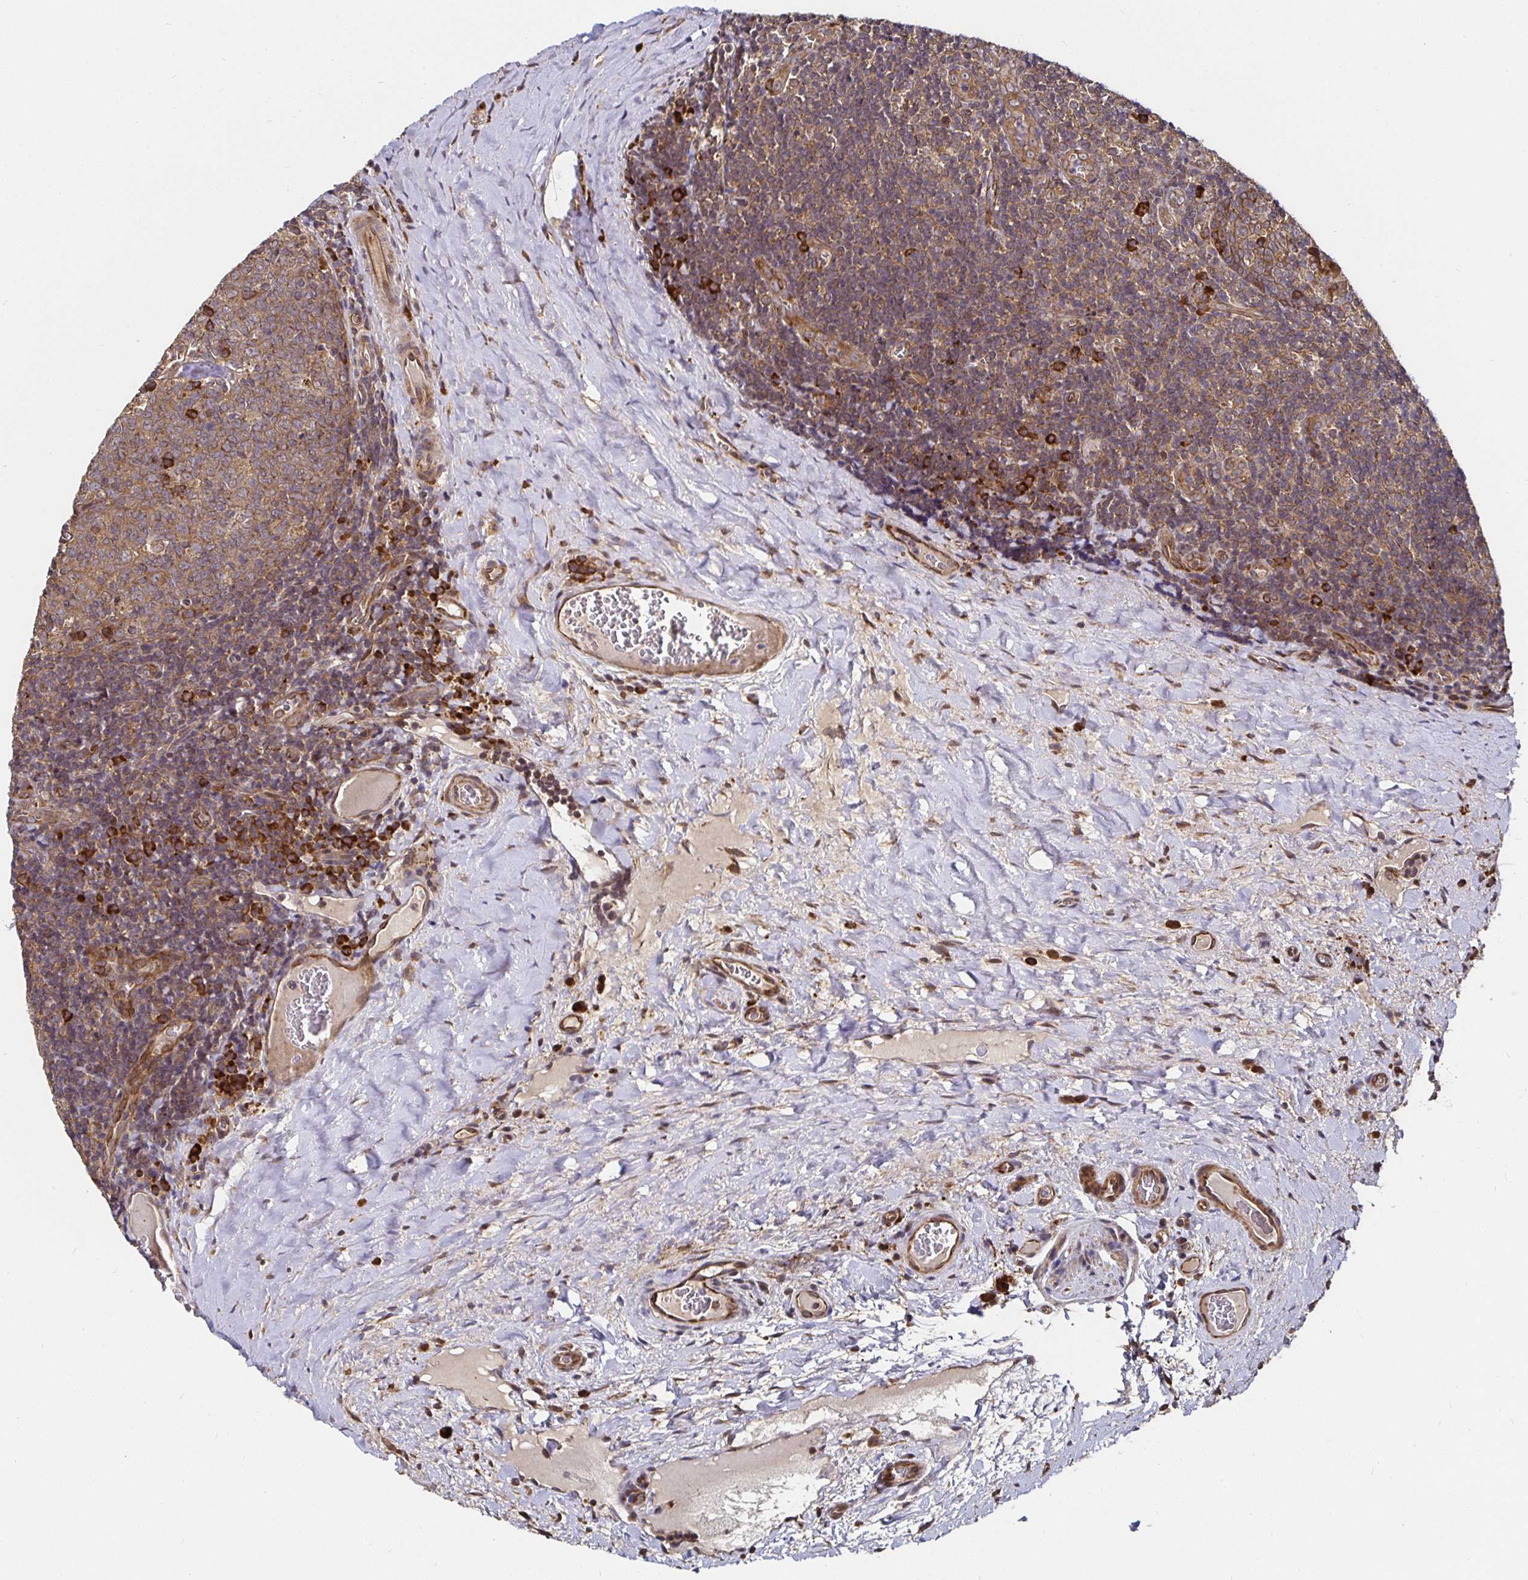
{"staining": {"intensity": "strong", "quantity": "<25%", "location": "cytoplasmic/membranous"}, "tissue": "tonsil", "cell_type": "Germinal center cells", "image_type": "normal", "snomed": [{"axis": "morphology", "description": "Normal tissue, NOS"}, {"axis": "morphology", "description": "Inflammation, NOS"}, {"axis": "topography", "description": "Tonsil"}], "caption": "IHC (DAB (3,3'-diaminobenzidine)) staining of normal tonsil demonstrates strong cytoplasmic/membranous protein positivity in about <25% of germinal center cells.", "gene": "MLST8", "patient": {"sex": "female", "age": 31}}